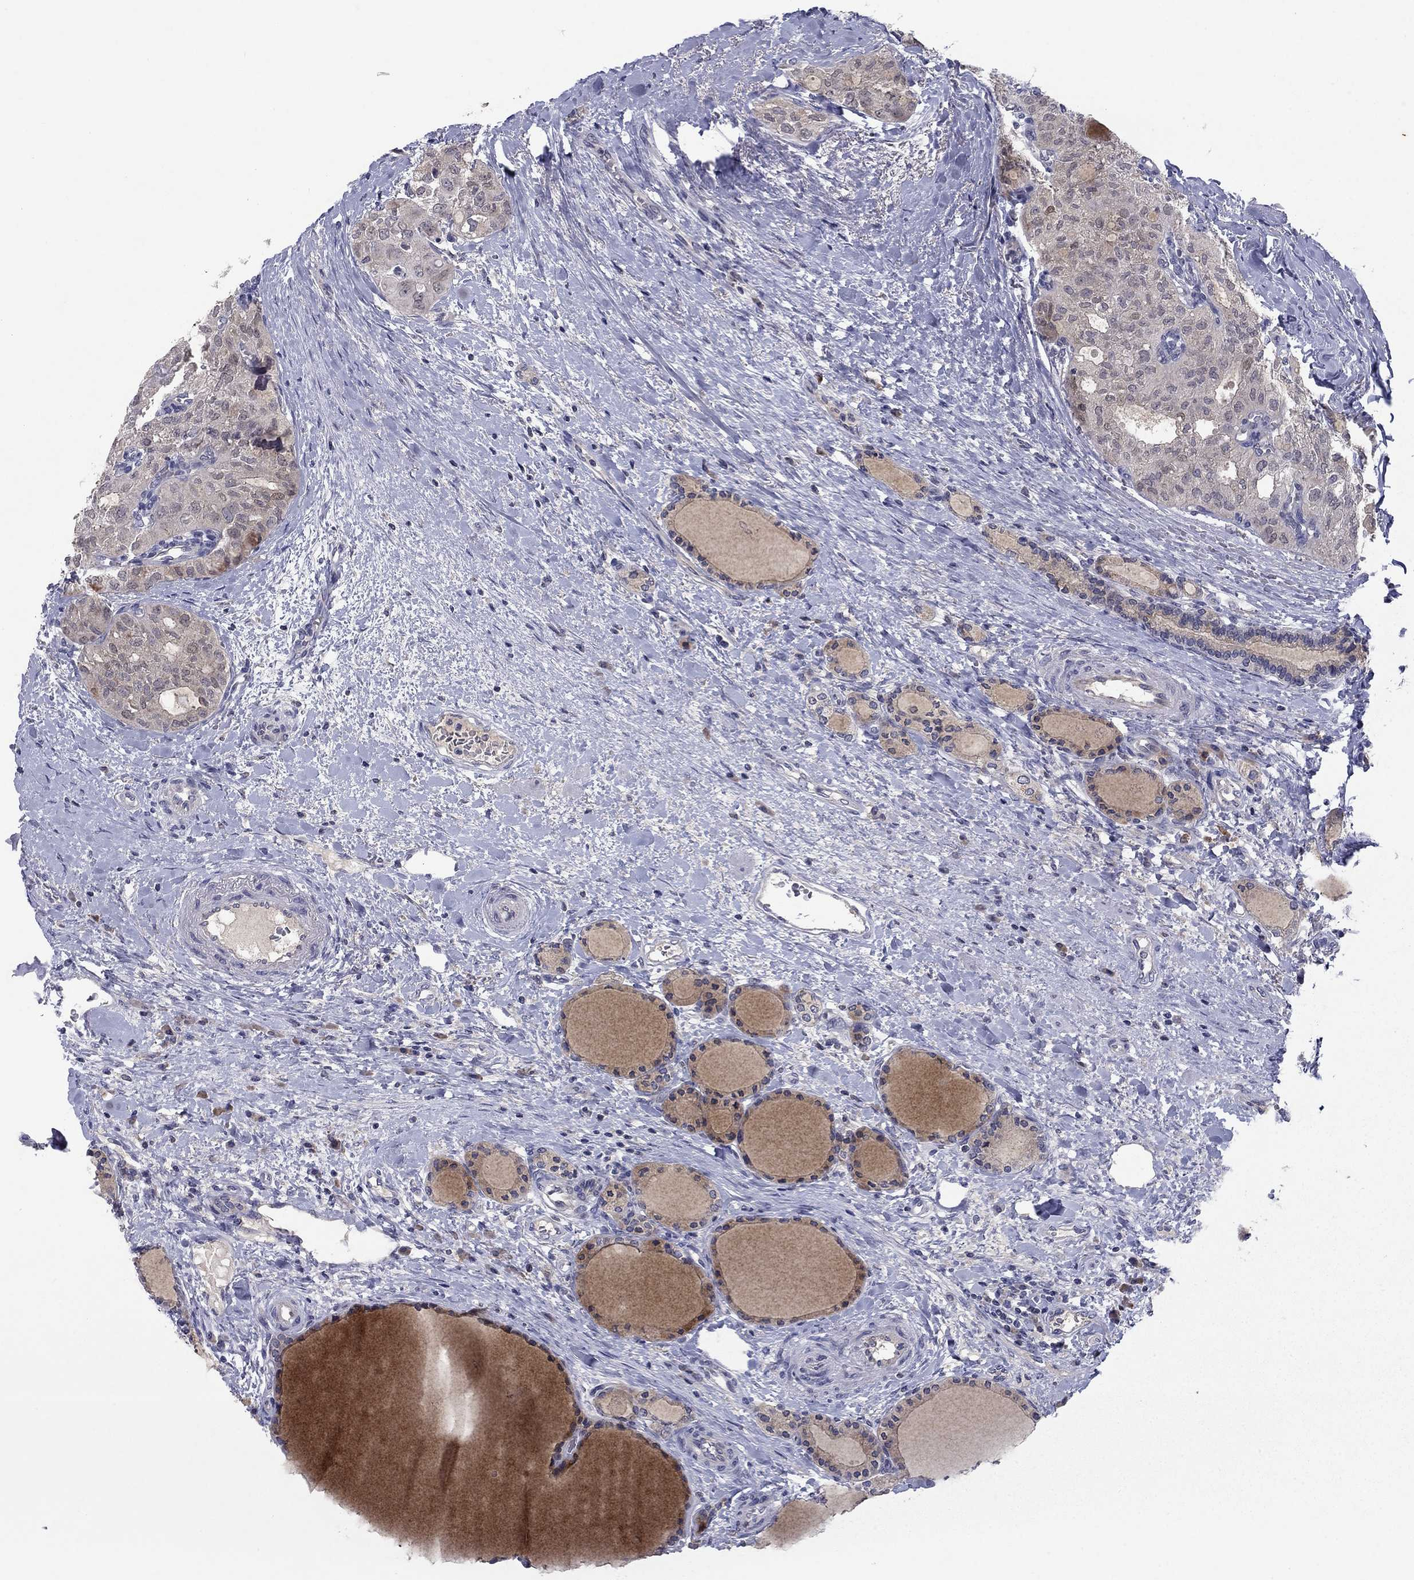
{"staining": {"intensity": "negative", "quantity": "none", "location": "none"}, "tissue": "thyroid cancer", "cell_type": "Tumor cells", "image_type": "cancer", "snomed": [{"axis": "morphology", "description": "Follicular adenoma carcinoma, NOS"}, {"axis": "topography", "description": "Thyroid gland"}], "caption": "DAB immunohistochemical staining of thyroid follicular adenoma carcinoma exhibits no significant positivity in tumor cells.", "gene": "CACNA1A", "patient": {"sex": "male", "age": 75}}